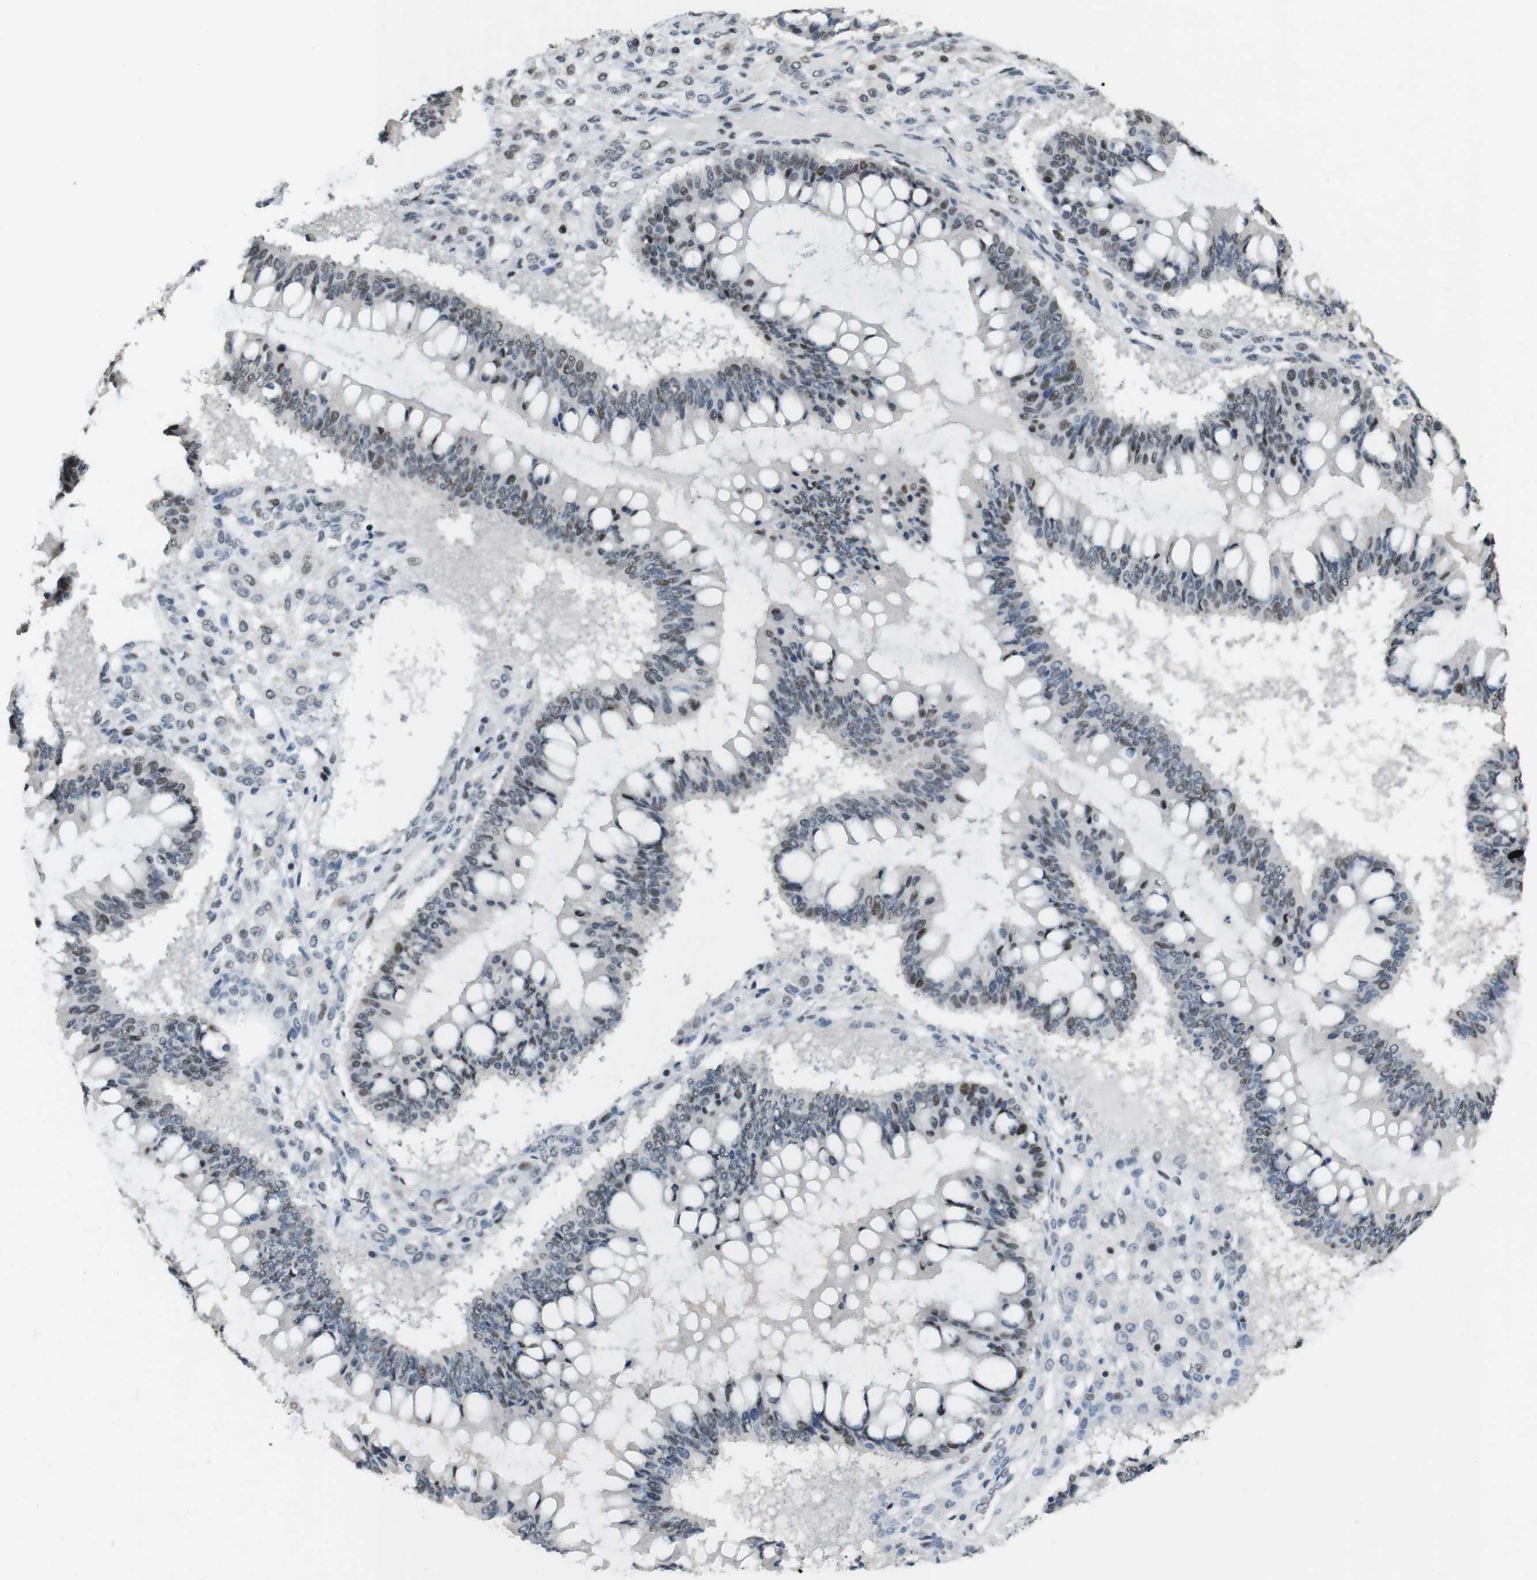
{"staining": {"intensity": "weak", "quantity": "25%-75%", "location": "nuclear"}, "tissue": "ovarian cancer", "cell_type": "Tumor cells", "image_type": "cancer", "snomed": [{"axis": "morphology", "description": "Cystadenocarcinoma, mucinous, NOS"}, {"axis": "topography", "description": "Ovary"}], "caption": "Immunohistochemistry (IHC) image of neoplastic tissue: human ovarian cancer (mucinous cystadenocarcinoma) stained using IHC reveals low levels of weak protein expression localized specifically in the nuclear of tumor cells, appearing as a nuclear brown color.", "gene": "CSNK2B", "patient": {"sex": "female", "age": 73}}